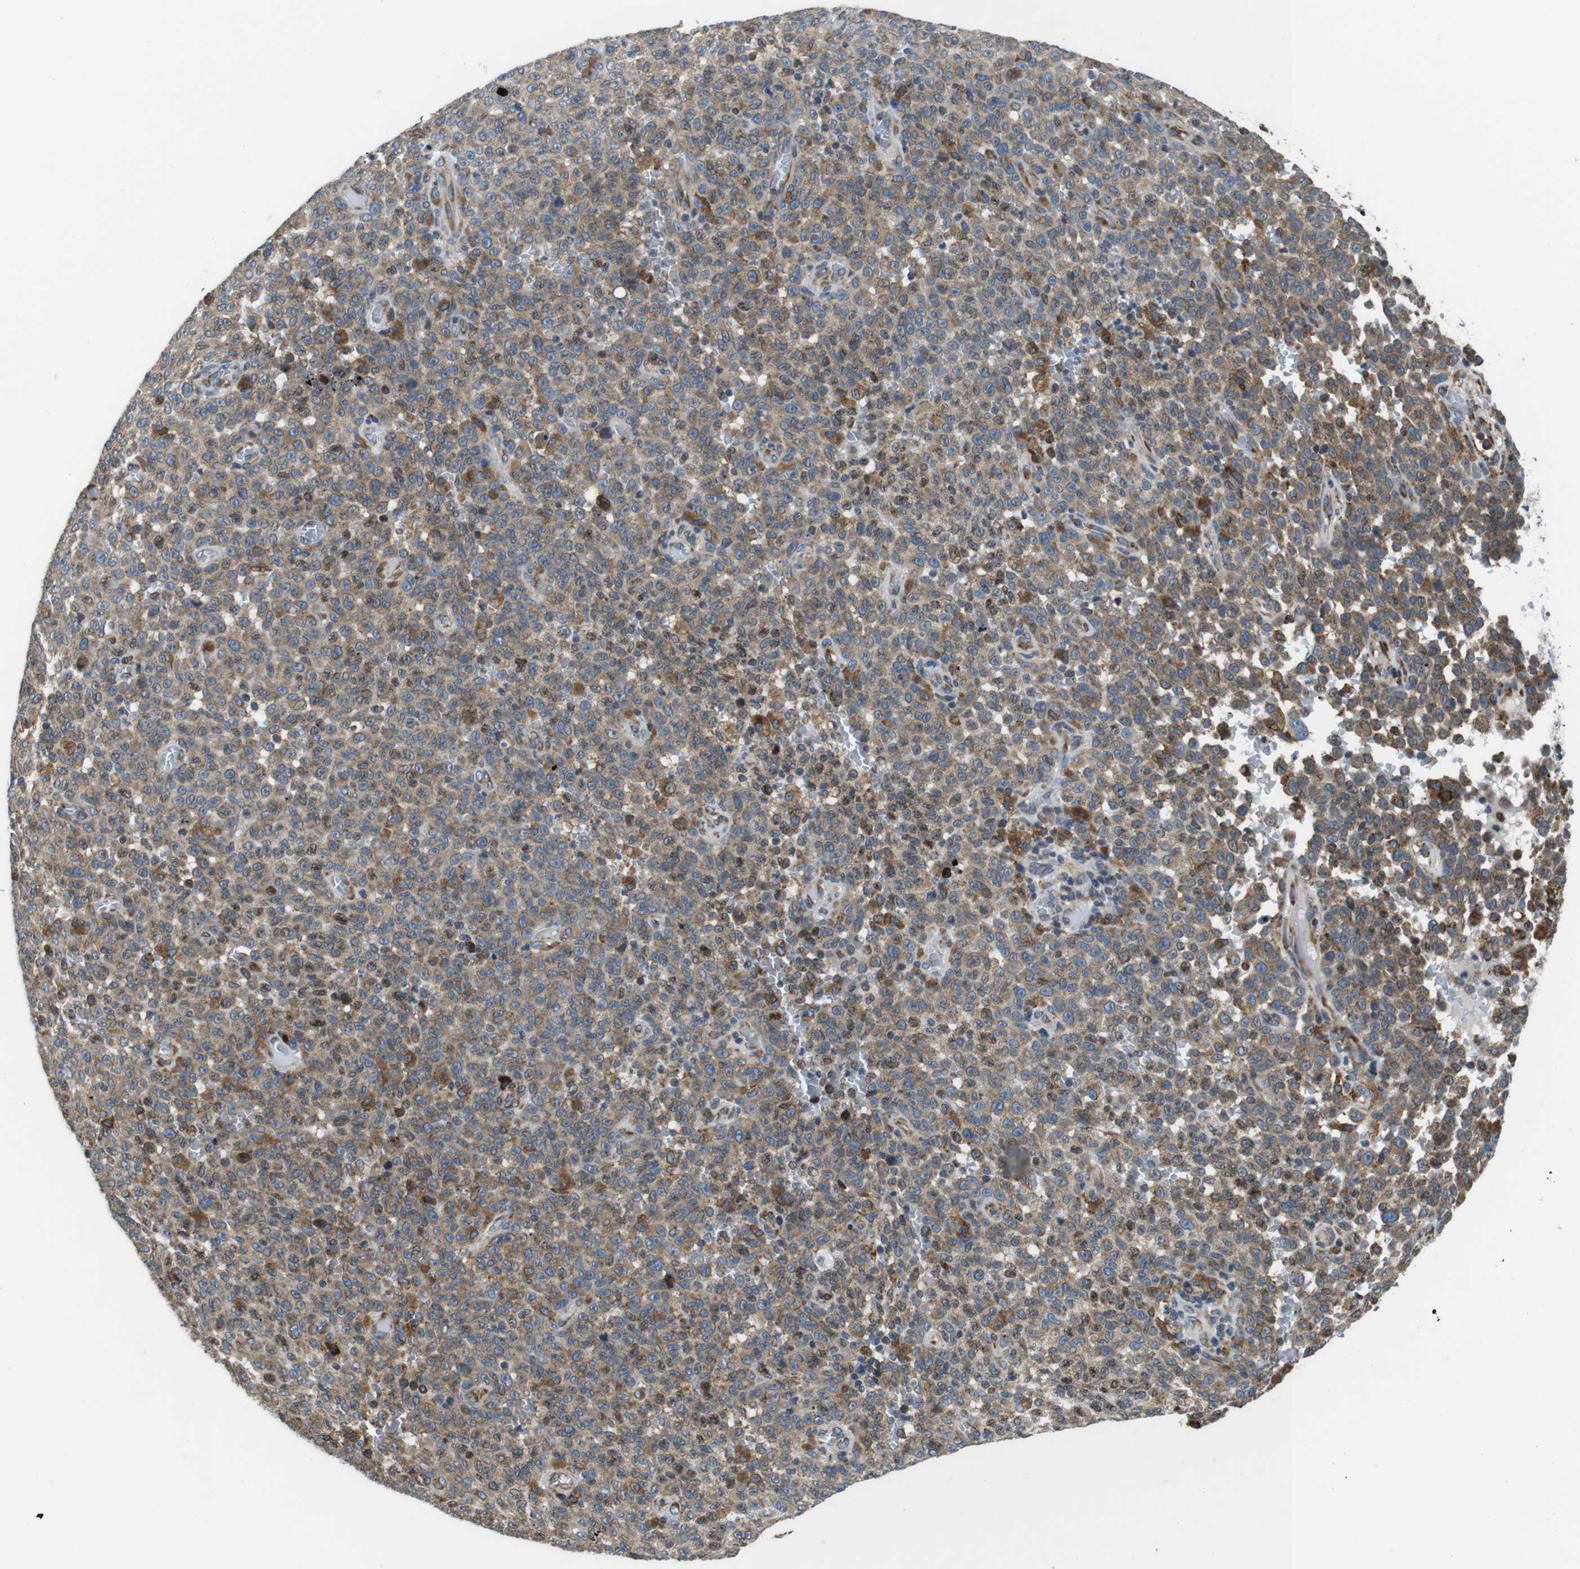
{"staining": {"intensity": "moderate", "quantity": ">75%", "location": "cytoplasmic/membranous"}, "tissue": "melanoma", "cell_type": "Tumor cells", "image_type": "cancer", "snomed": [{"axis": "morphology", "description": "Malignant melanoma, NOS"}, {"axis": "topography", "description": "Skin"}], "caption": "A histopathology image of human melanoma stained for a protein demonstrates moderate cytoplasmic/membranous brown staining in tumor cells. The protein of interest is stained brown, and the nuclei are stained in blue (DAB (3,3'-diaminobenzidine) IHC with brightfield microscopy, high magnification).", "gene": "UGGT1", "patient": {"sex": "female", "age": 82}}